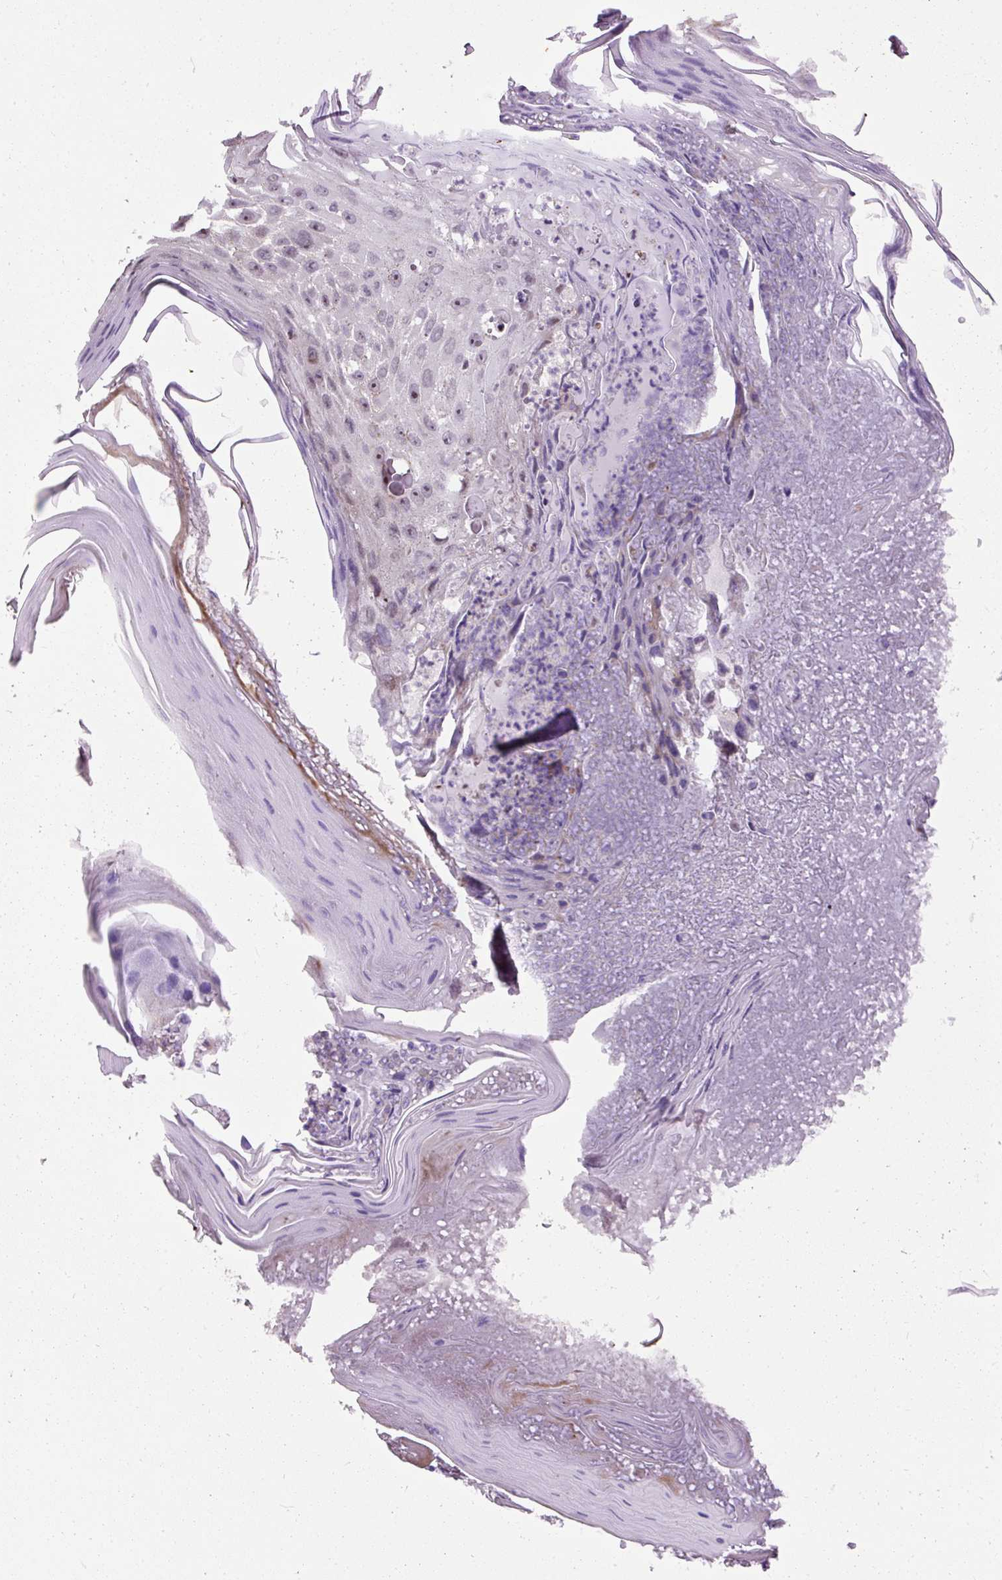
{"staining": {"intensity": "moderate", "quantity": "<25%", "location": "nuclear"}, "tissue": "skin cancer", "cell_type": "Tumor cells", "image_type": "cancer", "snomed": [{"axis": "morphology", "description": "Squamous cell carcinoma, NOS"}, {"axis": "topography", "description": "Skin"}], "caption": "DAB immunohistochemical staining of human skin squamous cell carcinoma shows moderate nuclear protein positivity in about <25% of tumor cells.", "gene": "ARHGEF18", "patient": {"sex": "female", "age": 88}}